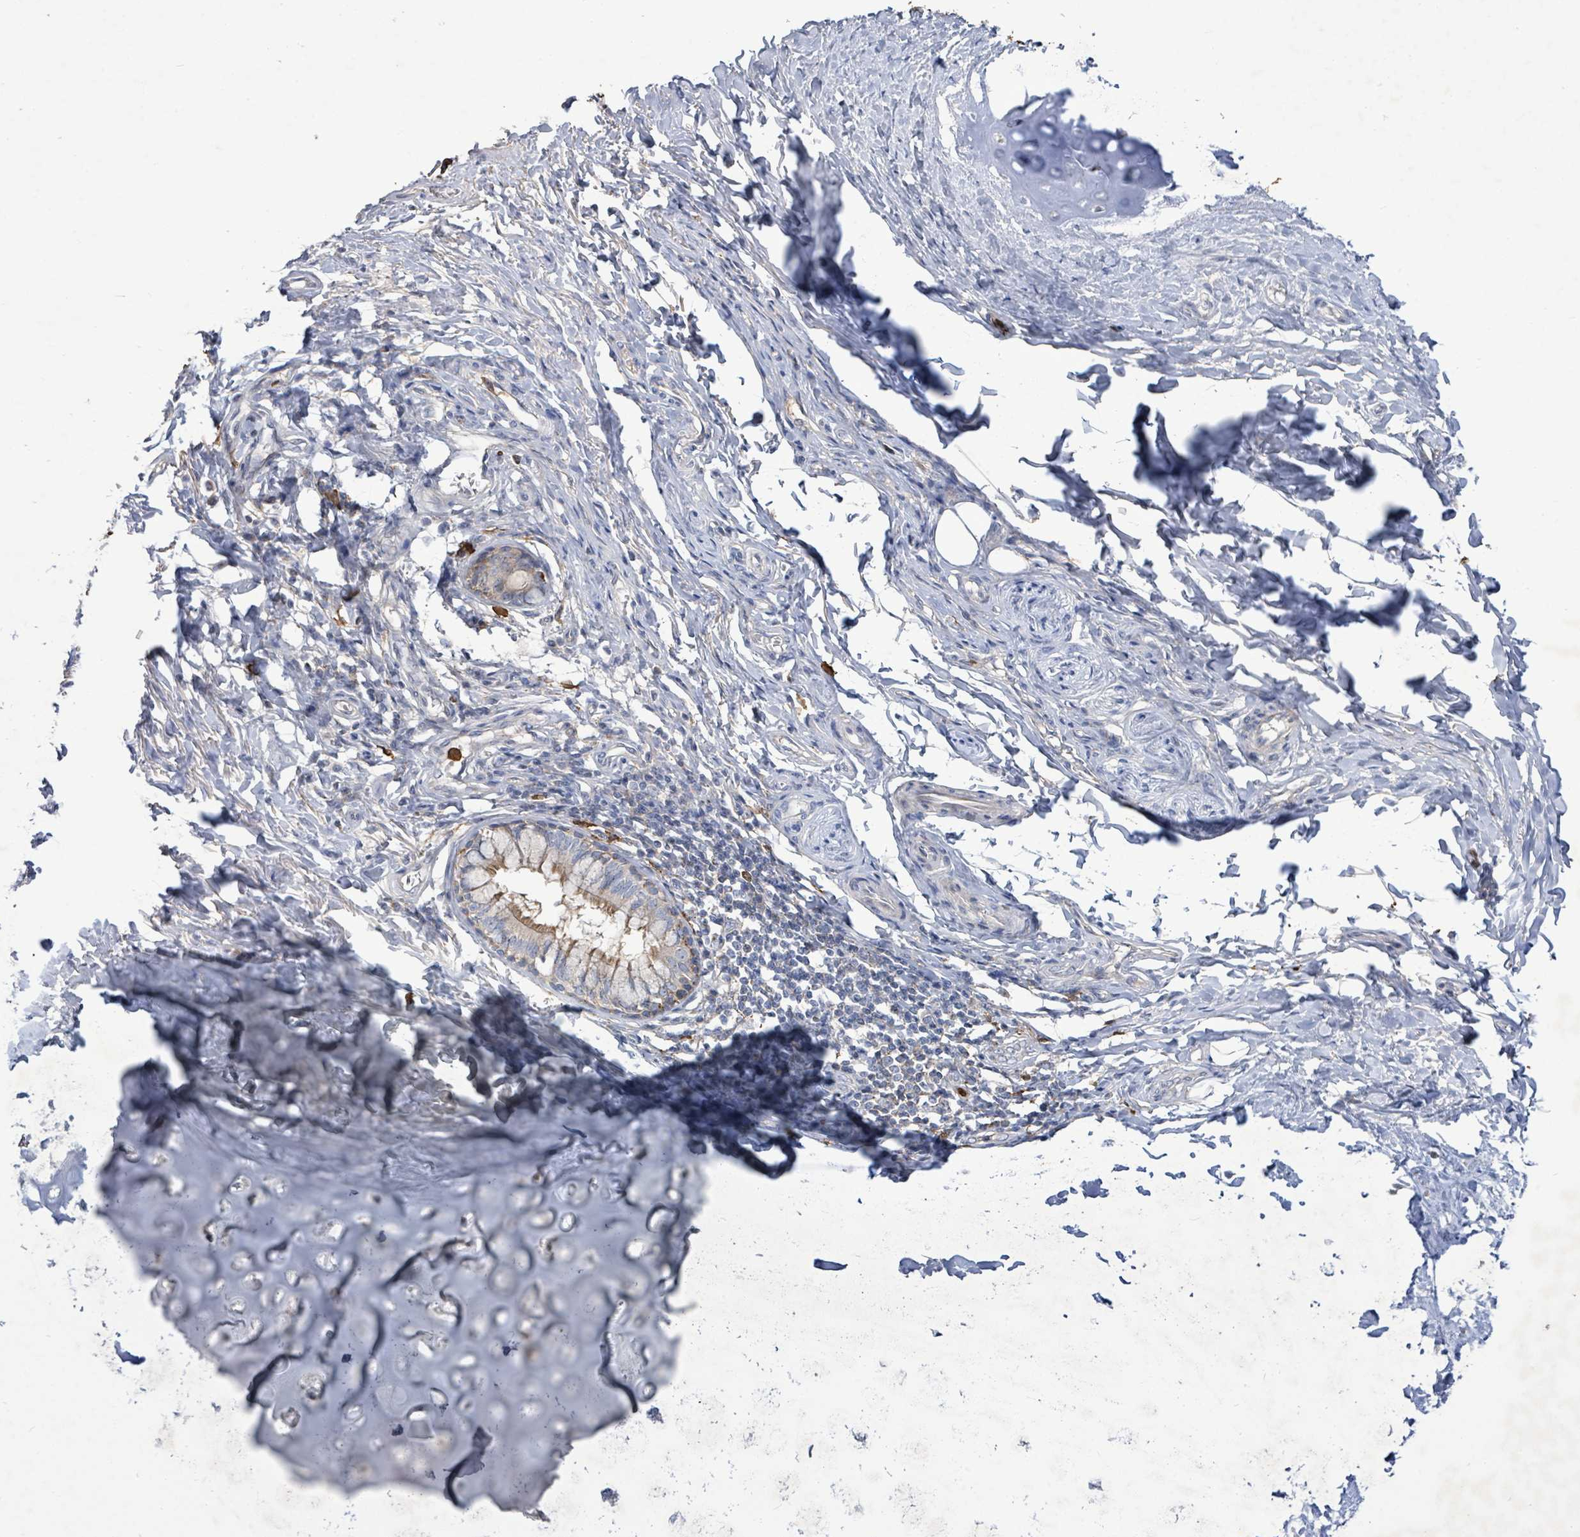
{"staining": {"intensity": "moderate", "quantity": "<25%", "location": "cytoplasmic/membranous"}, "tissue": "bronchus", "cell_type": "Respiratory epithelial cells", "image_type": "normal", "snomed": [{"axis": "morphology", "description": "Normal tissue, NOS"}, {"axis": "topography", "description": "Cartilage tissue"}, {"axis": "topography", "description": "Bronchus"}], "caption": "Bronchus stained with DAB IHC demonstrates low levels of moderate cytoplasmic/membranous staining in approximately <25% of respiratory epithelial cells.", "gene": "FAM210A", "patient": {"sex": "female", "age": 36}}